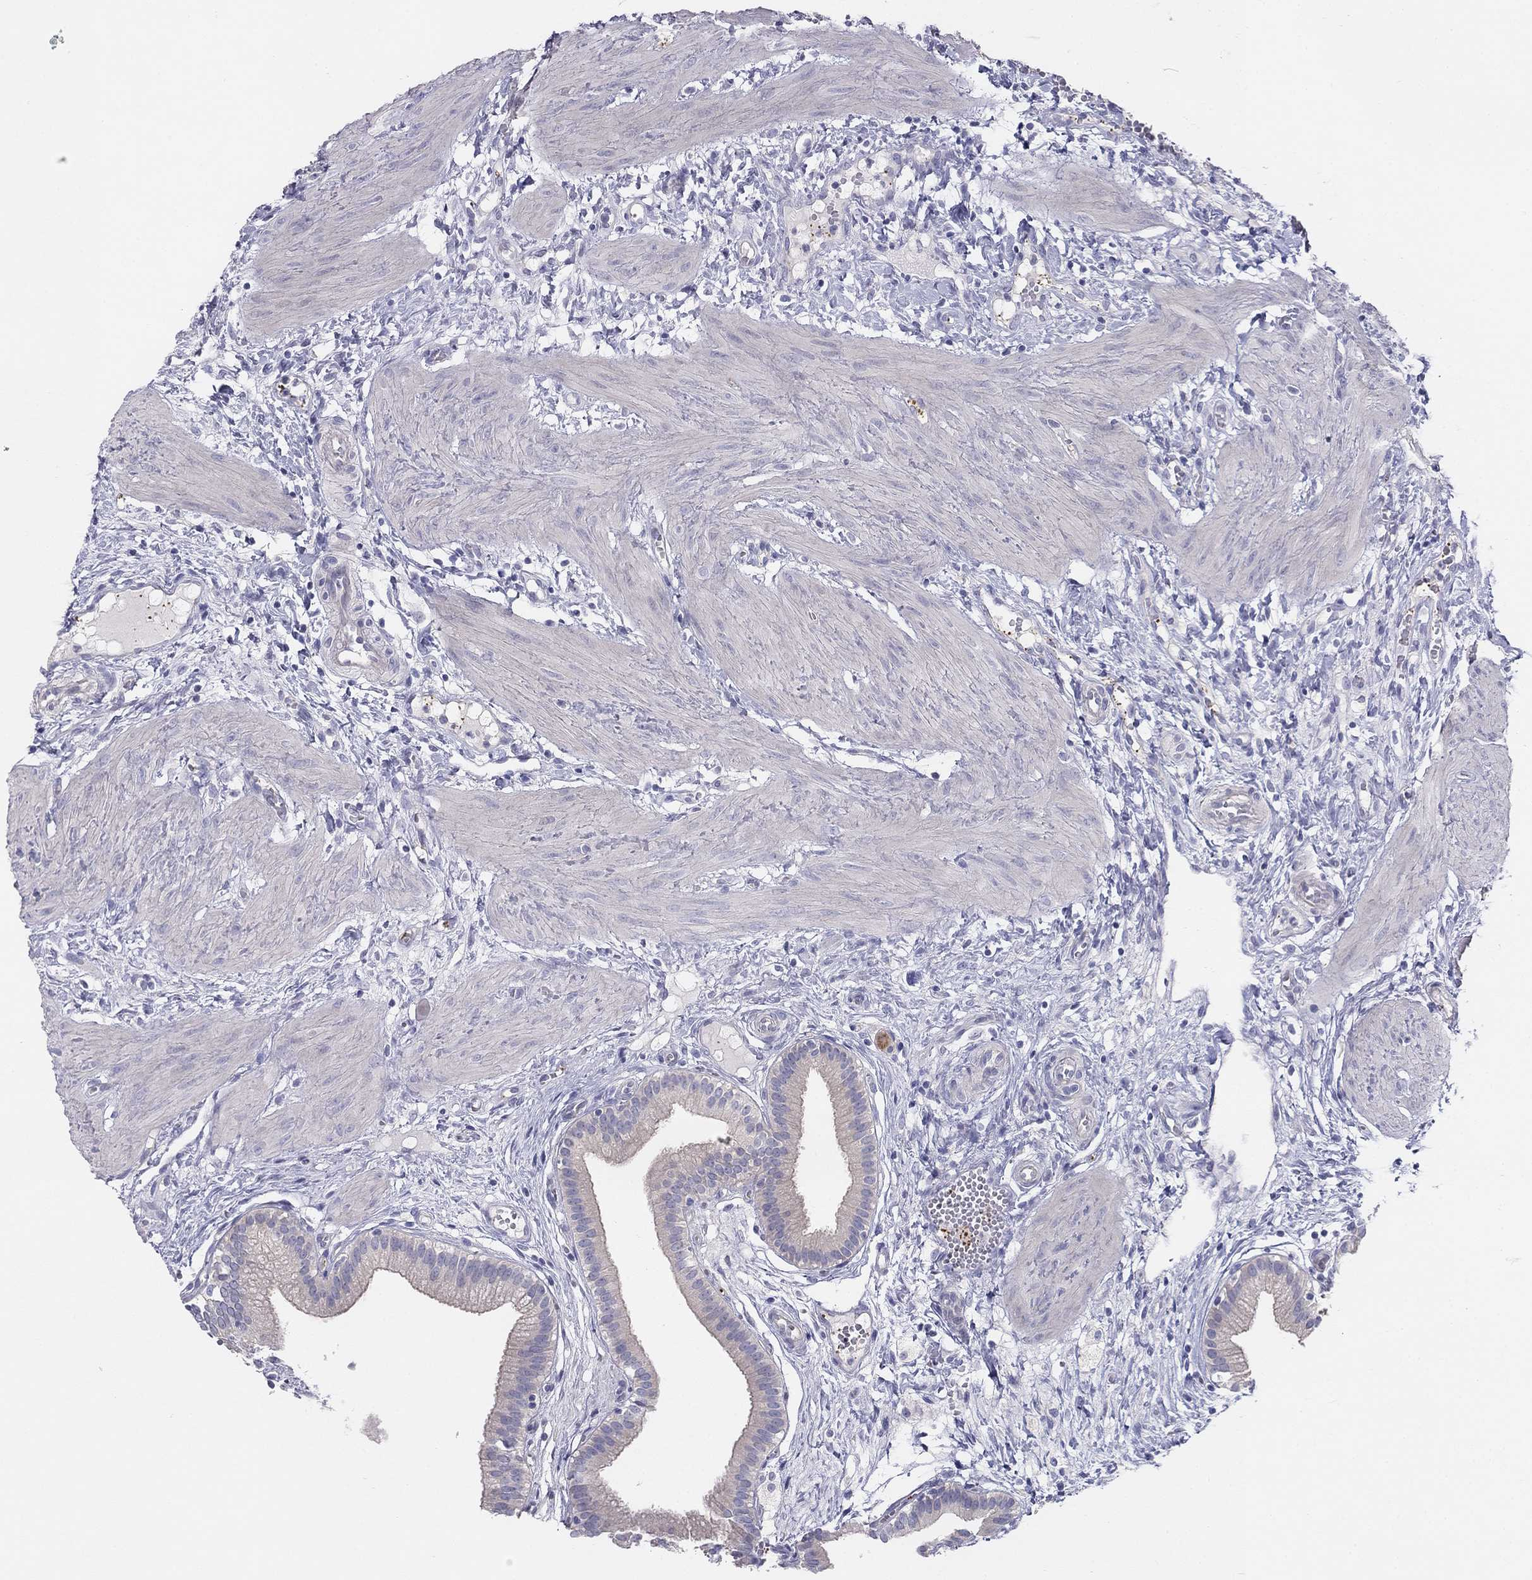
{"staining": {"intensity": "negative", "quantity": "none", "location": "none"}, "tissue": "gallbladder", "cell_type": "Glandular cells", "image_type": "normal", "snomed": [{"axis": "morphology", "description": "Normal tissue, NOS"}, {"axis": "topography", "description": "Gallbladder"}], "caption": "Immunohistochemistry (IHC) photomicrograph of unremarkable gallbladder: gallbladder stained with DAB (3,3'-diaminobenzidine) demonstrates no significant protein expression in glandular cells. (Immunohistochemistry, brightfield microscopy, high magnification).", "gene": "MGAT4C", "patient": {"sex": "female", "age": 24}}